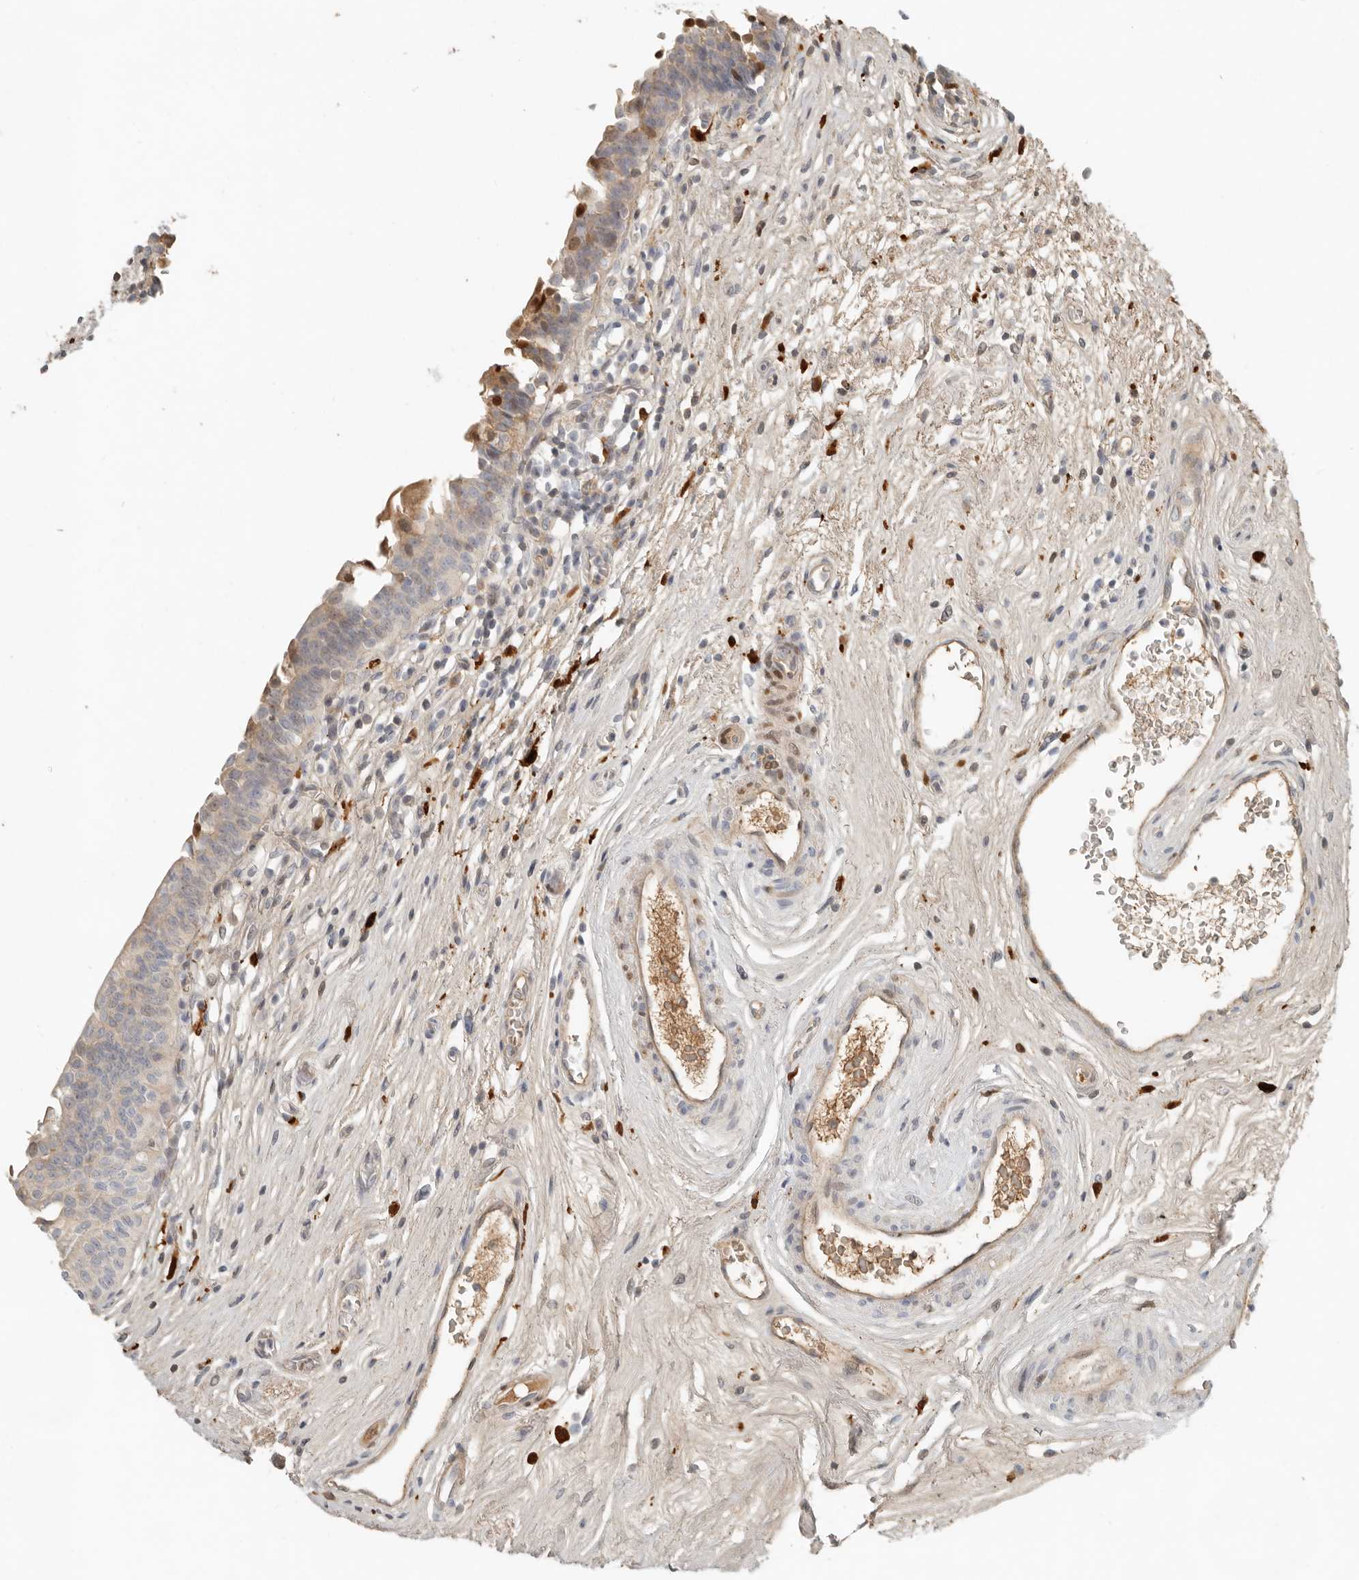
{"staining": {"intensity": "moderate", "quantity": "<25%", "location": "cytoplasmic/membranous"}, "tissue": "urinary bladder", "cell_type": "Urothelial cells", "image_type": "normal", "snomed": [{"axis": "morphology", "description": "Normal tissue, NOS"}, {"axis": "topography", "description": "Urinary bladder"}], "caption": "Urothelial cells demonstrate low levels of moderate cytoplasmic/membranous positivity in about <25% of cells in benign human urinary bladder.", "gene": "KLHL38", "patient": {"sex": "male", "age": 83}}